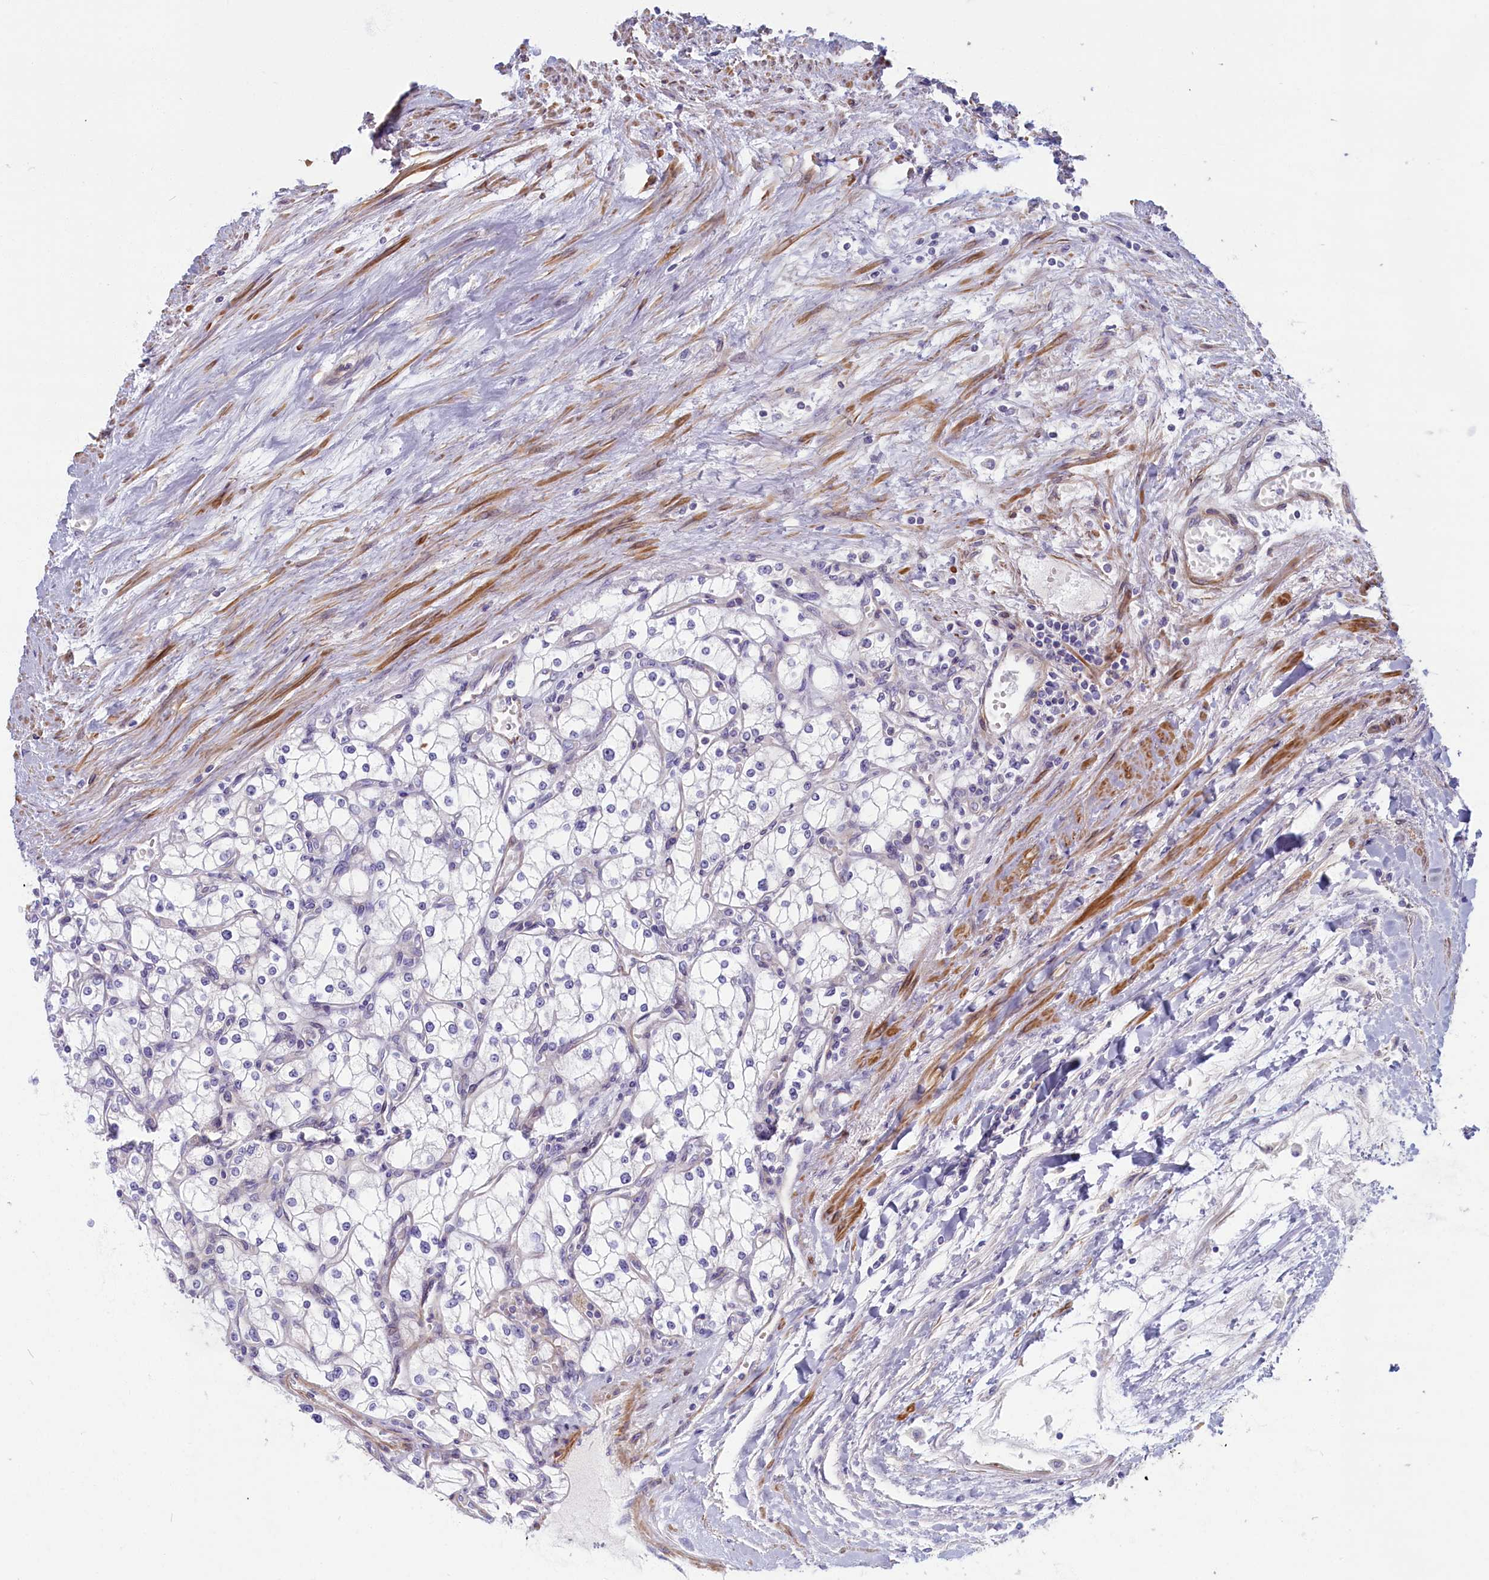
{"staining": {"intensity": "negative", "quantity": "none", "location": "none"}, "tissue": "renal cancer", "cell_type": "Tumor cells", "image_type": "cancer", "snomed": [{"axis": "morphology", "description": "Adenocarcinoma, NOS"}, {"axis": "topography", "description": "Kidney"}], "caption": "Tumor cells show no significant staining in renal adenocarcinoma.", "gene": "TRPM4", "patient": {"sex": "male", "age": 80}}